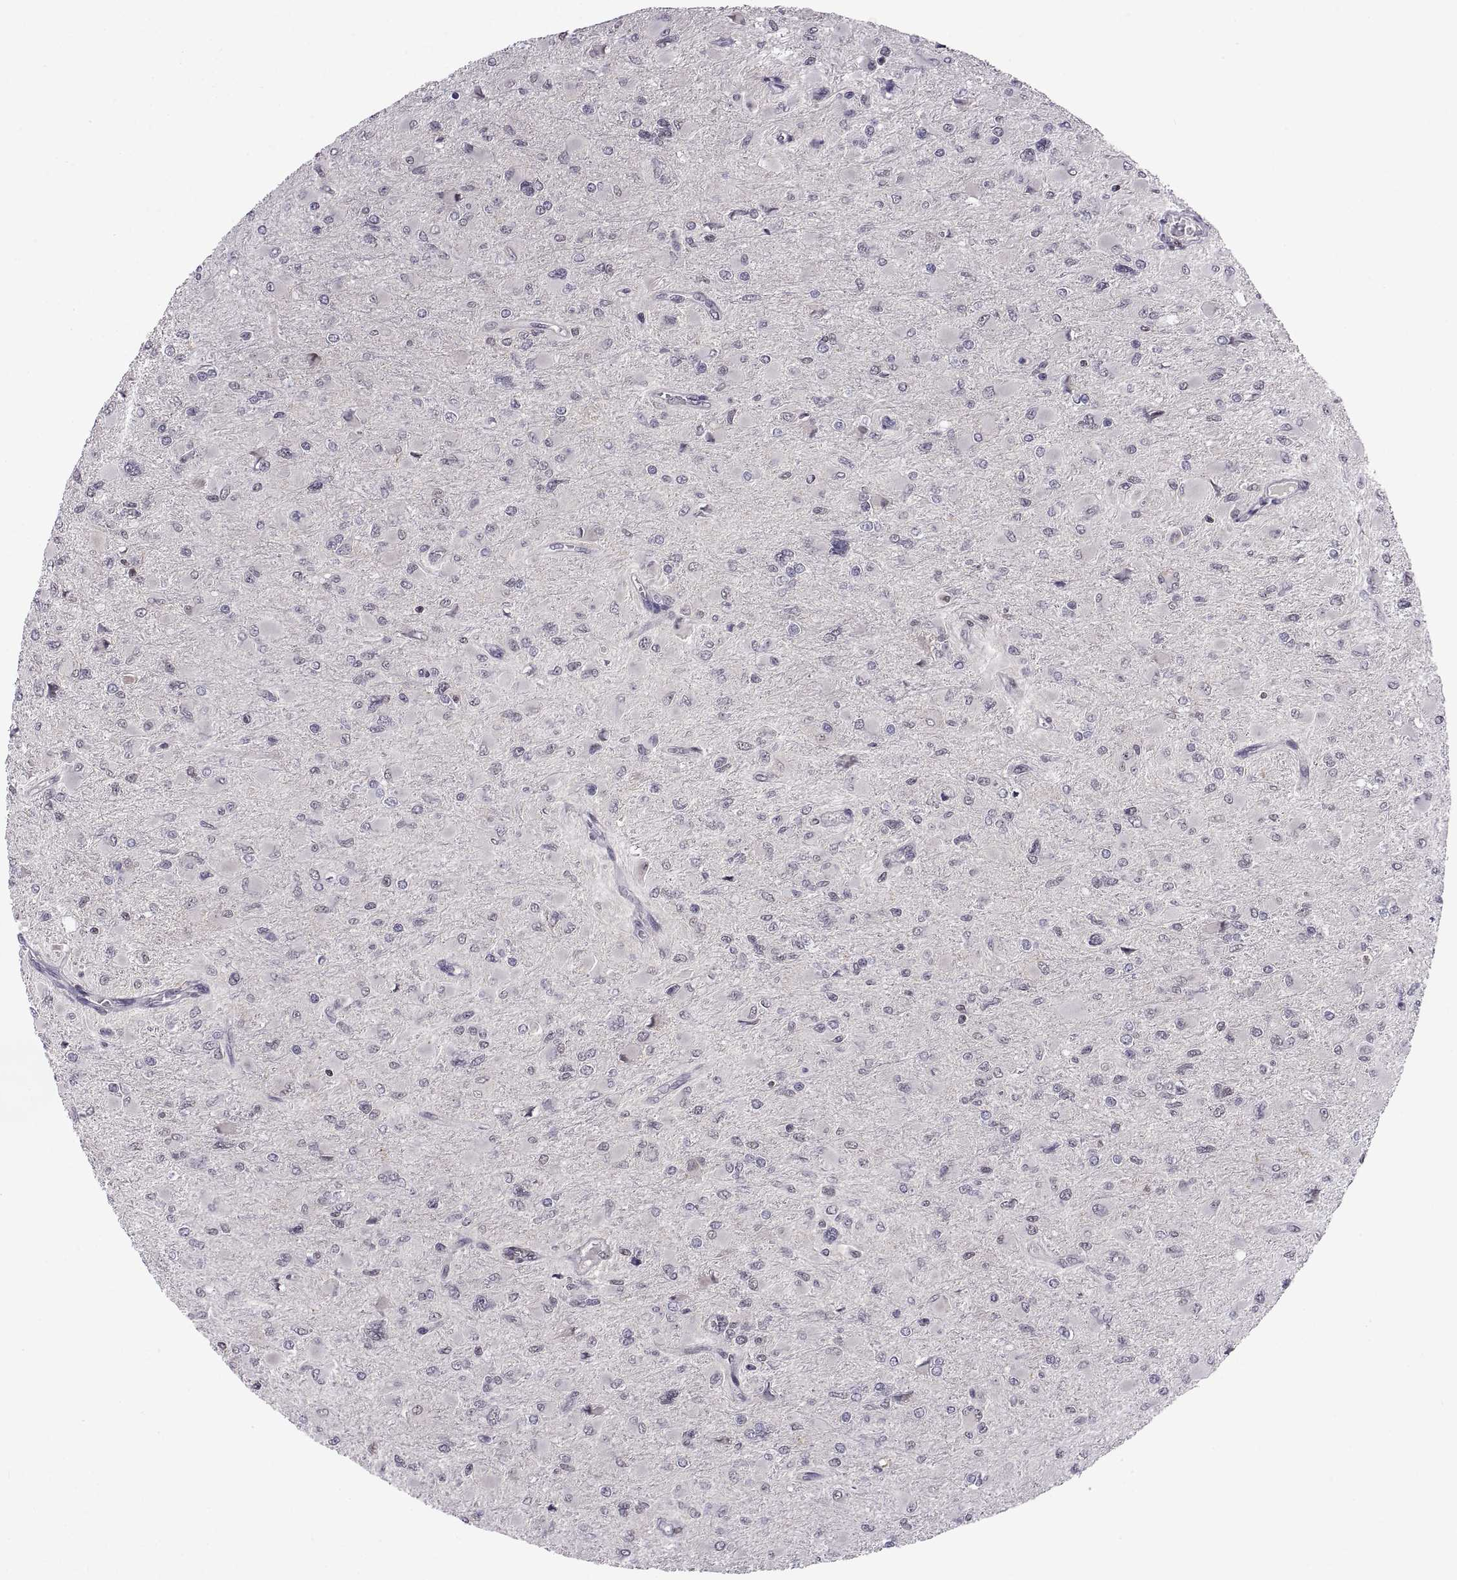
{"staining": {"intensity": "negative", "quantity": "none", "location": "none"}, "tissue": "glioma", "cell_type": "Tumor cells", "image_type": "cancer", "snomed": [{"axis": "morphology", "description": "Glioma, malignant, High grade"}, {"axis": "topography", "description": "Cerebral cortex"}], "caption": "DAB immunohistochemical staining of glioma demonstrates no significant staining in tumor cells. (Immunohistochemistry, brightfield microscopy, high magnification).", "gene": "CHFR", "patient": {"sex": "female", "age": 36}}